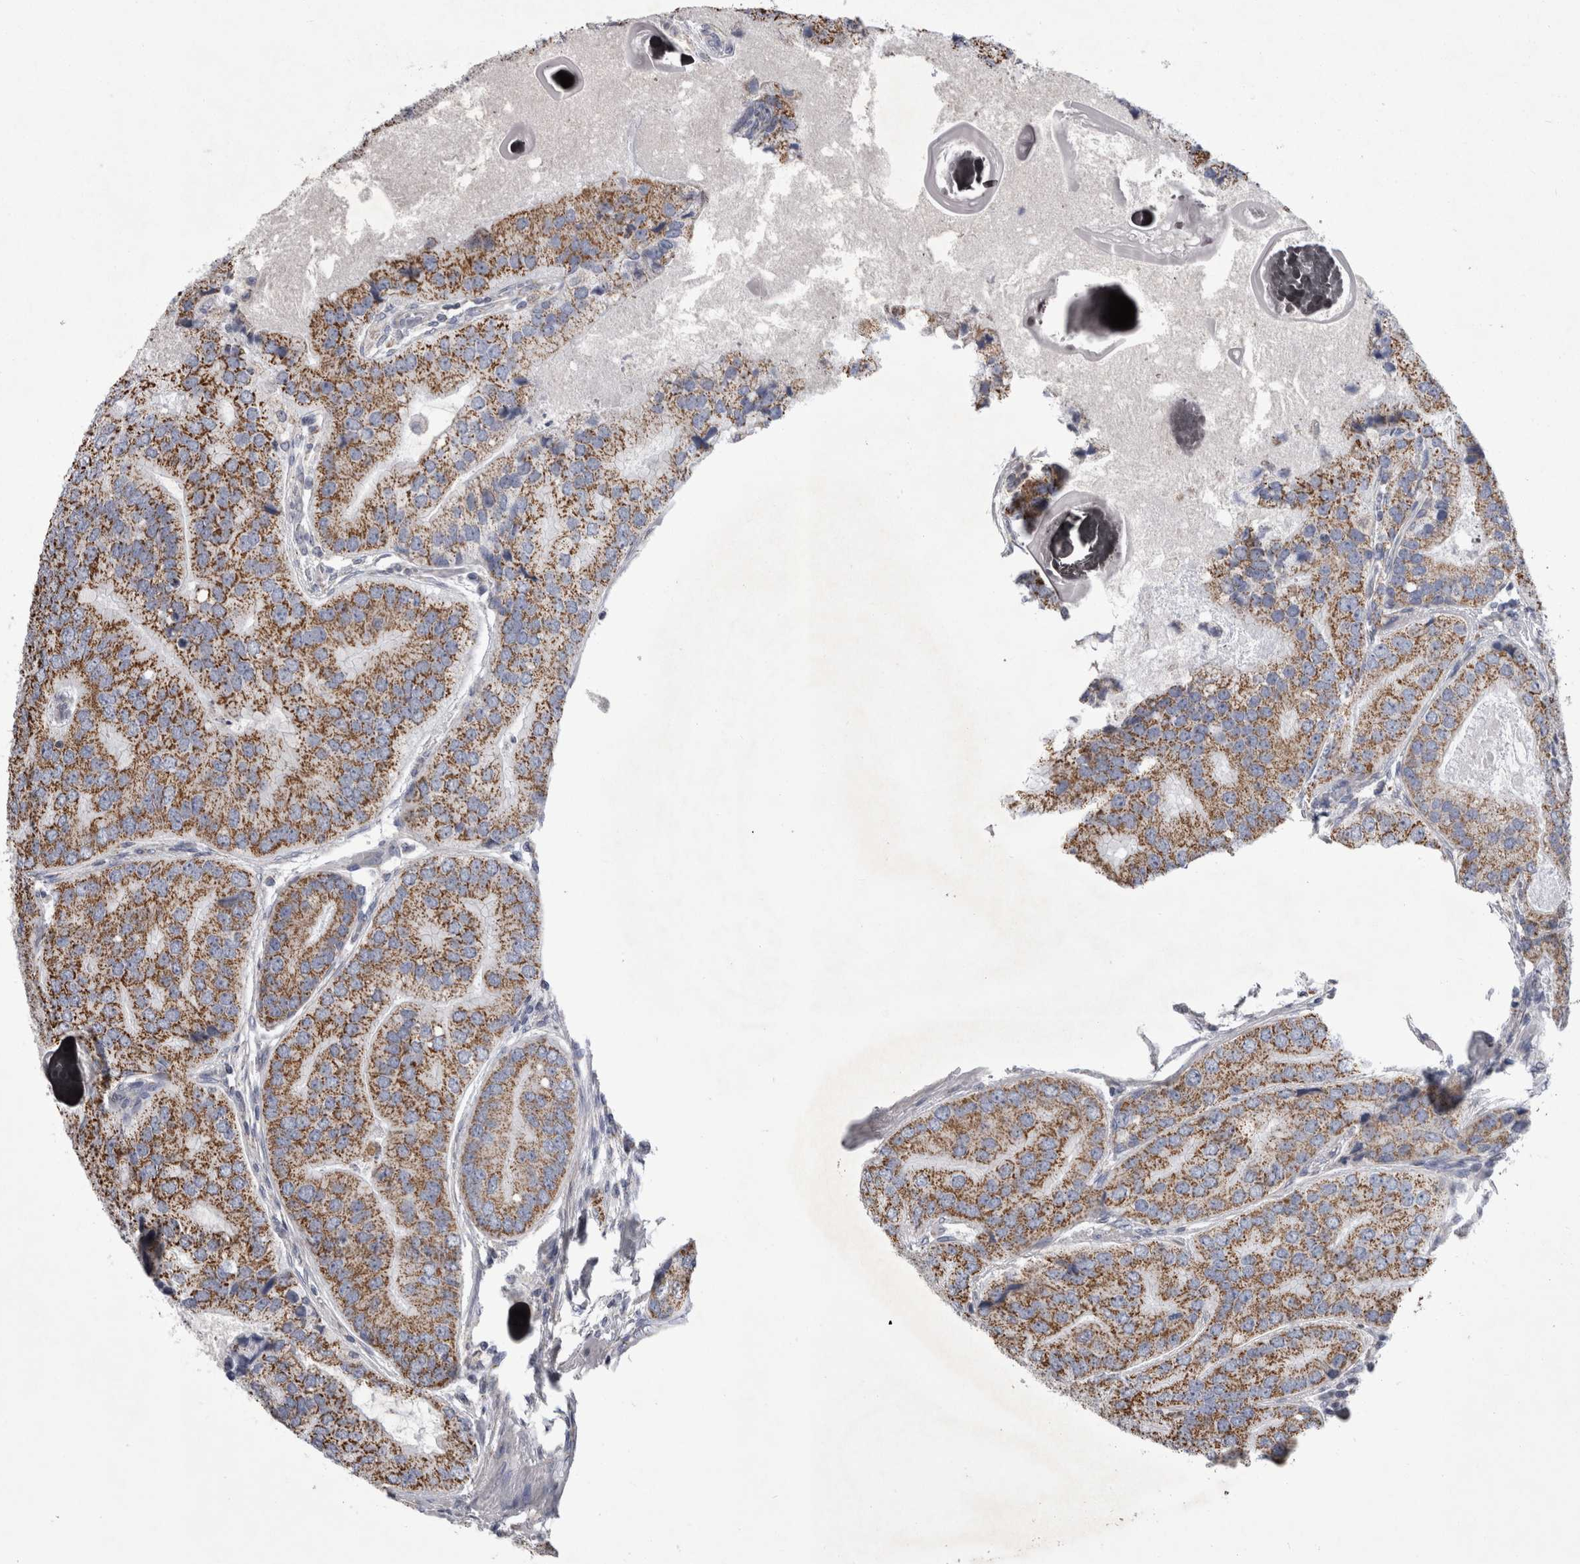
{"staining": {"intensity": "moderate", "quantity": ">75%", "location": "cytoplasmic/membranous"}, "tissue": "prostate cancer", "cell_type": "Tumor cells", "image_type": "cancer", "snomed": [{"axis": "morphology", "description": "Adenocarcinoma, High grade"}, {"axis": "topography", "description": "Prostate"}], "caption": "This is a photomicrograph of immunohistochemistry staining of prostate cancer (adenocarcinoma (high-grade)), which shows moderate positivity in the cytoplasmic/membranous of tumor cells.", "gene": "HDHD3", "patient": {"sex": "male", "age": 70}}